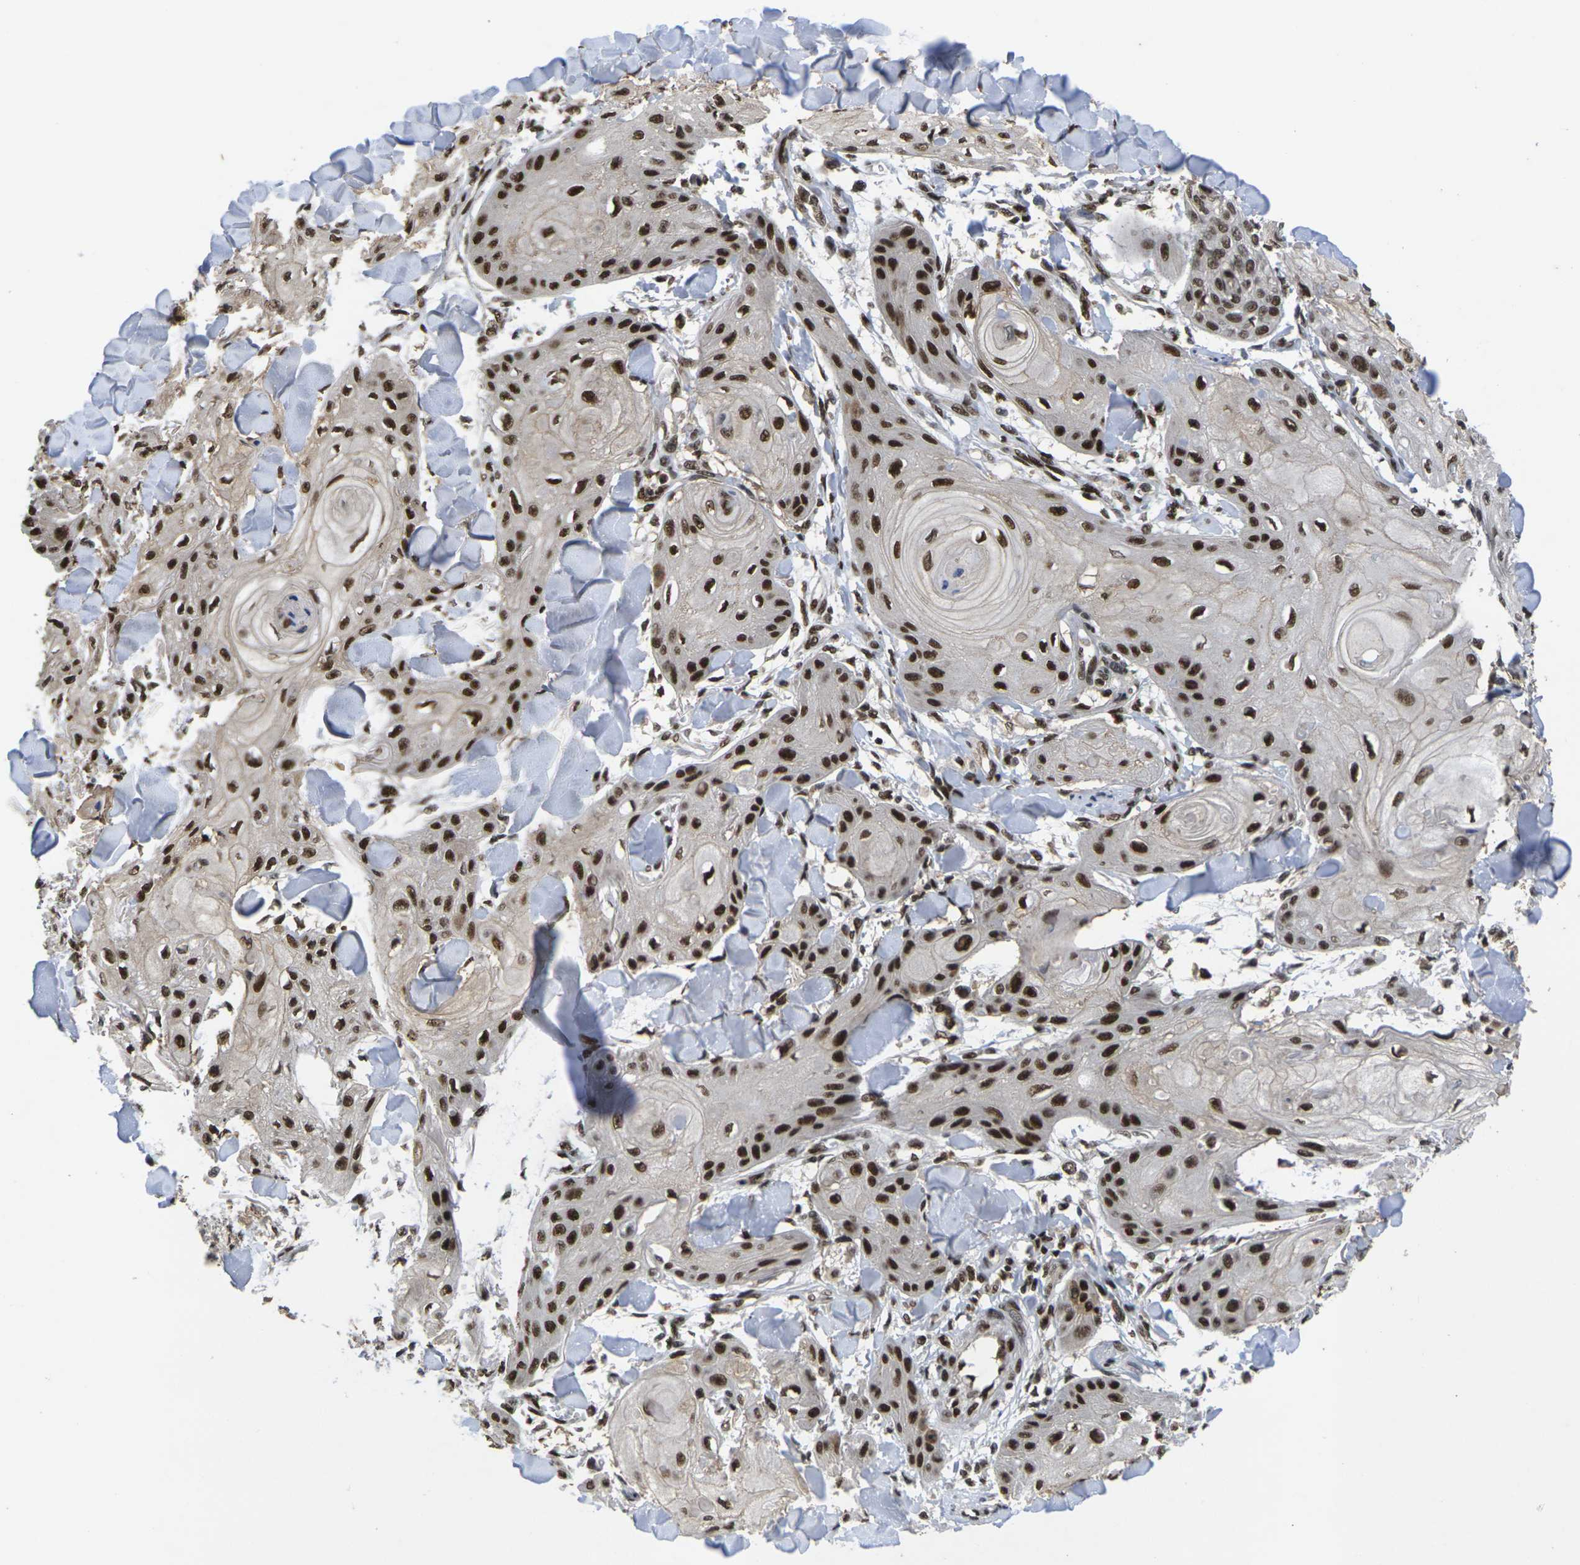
{"staining": {"intensity": "strong", "quantity": ">75%", "location": "nuclear"}, "tissue": "skin cancer", "cell_type": "Tumor cells", "image_type": "cancer", "snomed": [{"axis": "morphology", "description": "Squamous cell carcinoma, NOS"}, {"axis": "topography", "description": "Skin"}], "caption": "Tumor cells exhibit strong nuclear expression in about >75% of cells in skin cancer.", "gene": "GTF2E1", "patient": {"sex": "male", "age": 74}}